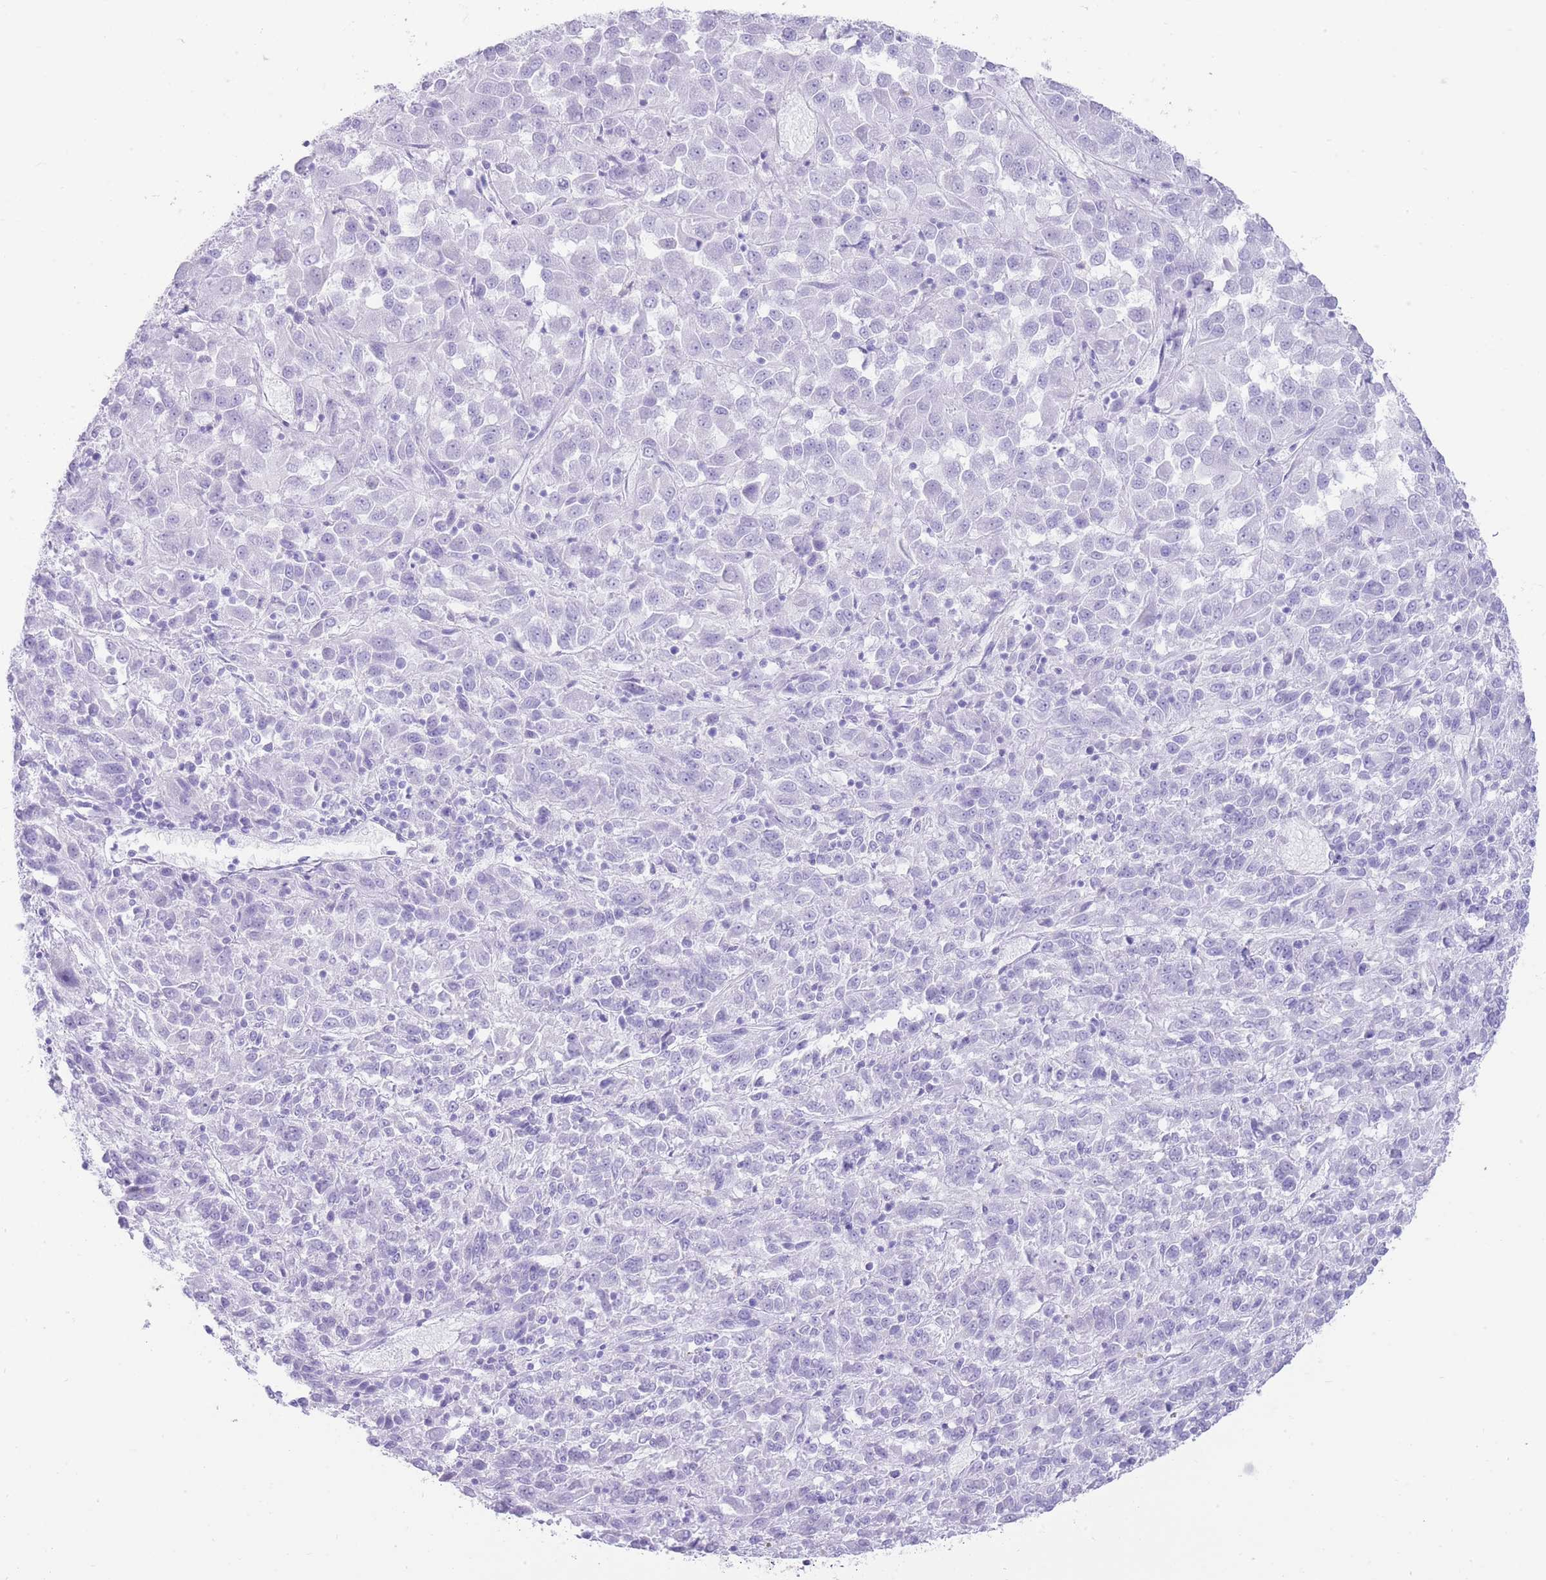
{"staining": {"intensity": "negative", "quantity": "none", "location": "none"}, "tissue": "melanoma", "cell_type": "Tumor cells", "image_type": "cancer", "snomed": [{"axis": "morphology", "description": "Malignant melanoma, Metastatic site"}, {"axis": "topography", "description": "Lung"}], "caption": "Tumor cells are negative for protein expression in human malignant melanoma (metastatic site).", "gene": "ELOA2", "patient": {"sex": "male", "age": 64}}